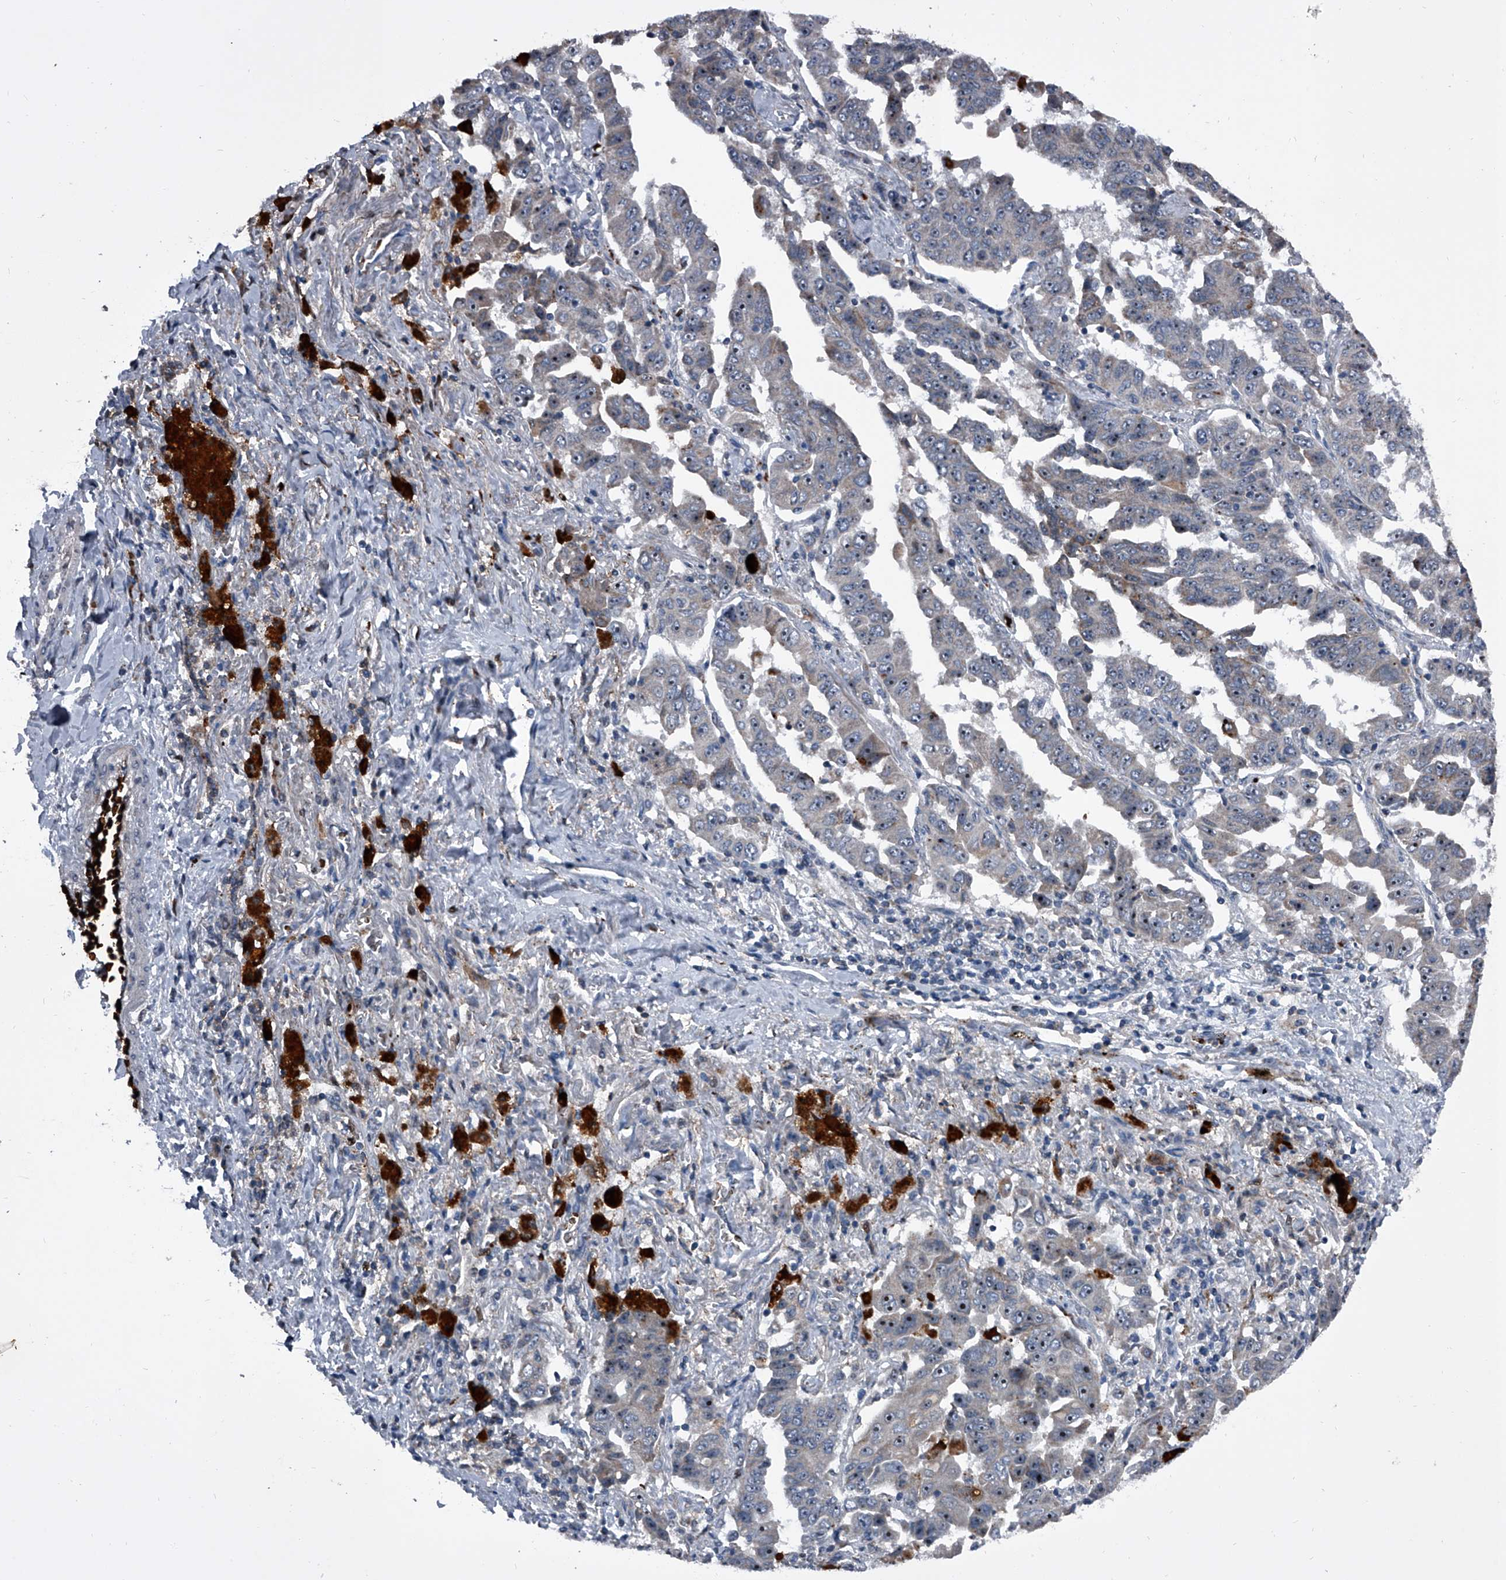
{"staining": {"intensity": "moderate", "quantity": "<25%", "location": "nuclear"}, "tissue": "lung cancer", "cell_type": "Tumor cells", "image_type": "cancer", "snomed": [{"axis": "morphology", "description": "Adenocarcinoma, NOS"}, {"axis": "topography", "description": "Lung"}], "caption": "Lung adenocarcinoma stained for a protein (brown) demonstrates moderate nuclear positive staining in approximately <25% of tumor cells.", "gene": "CEP85L", "patient": {"sex": "female", "age": 51}}